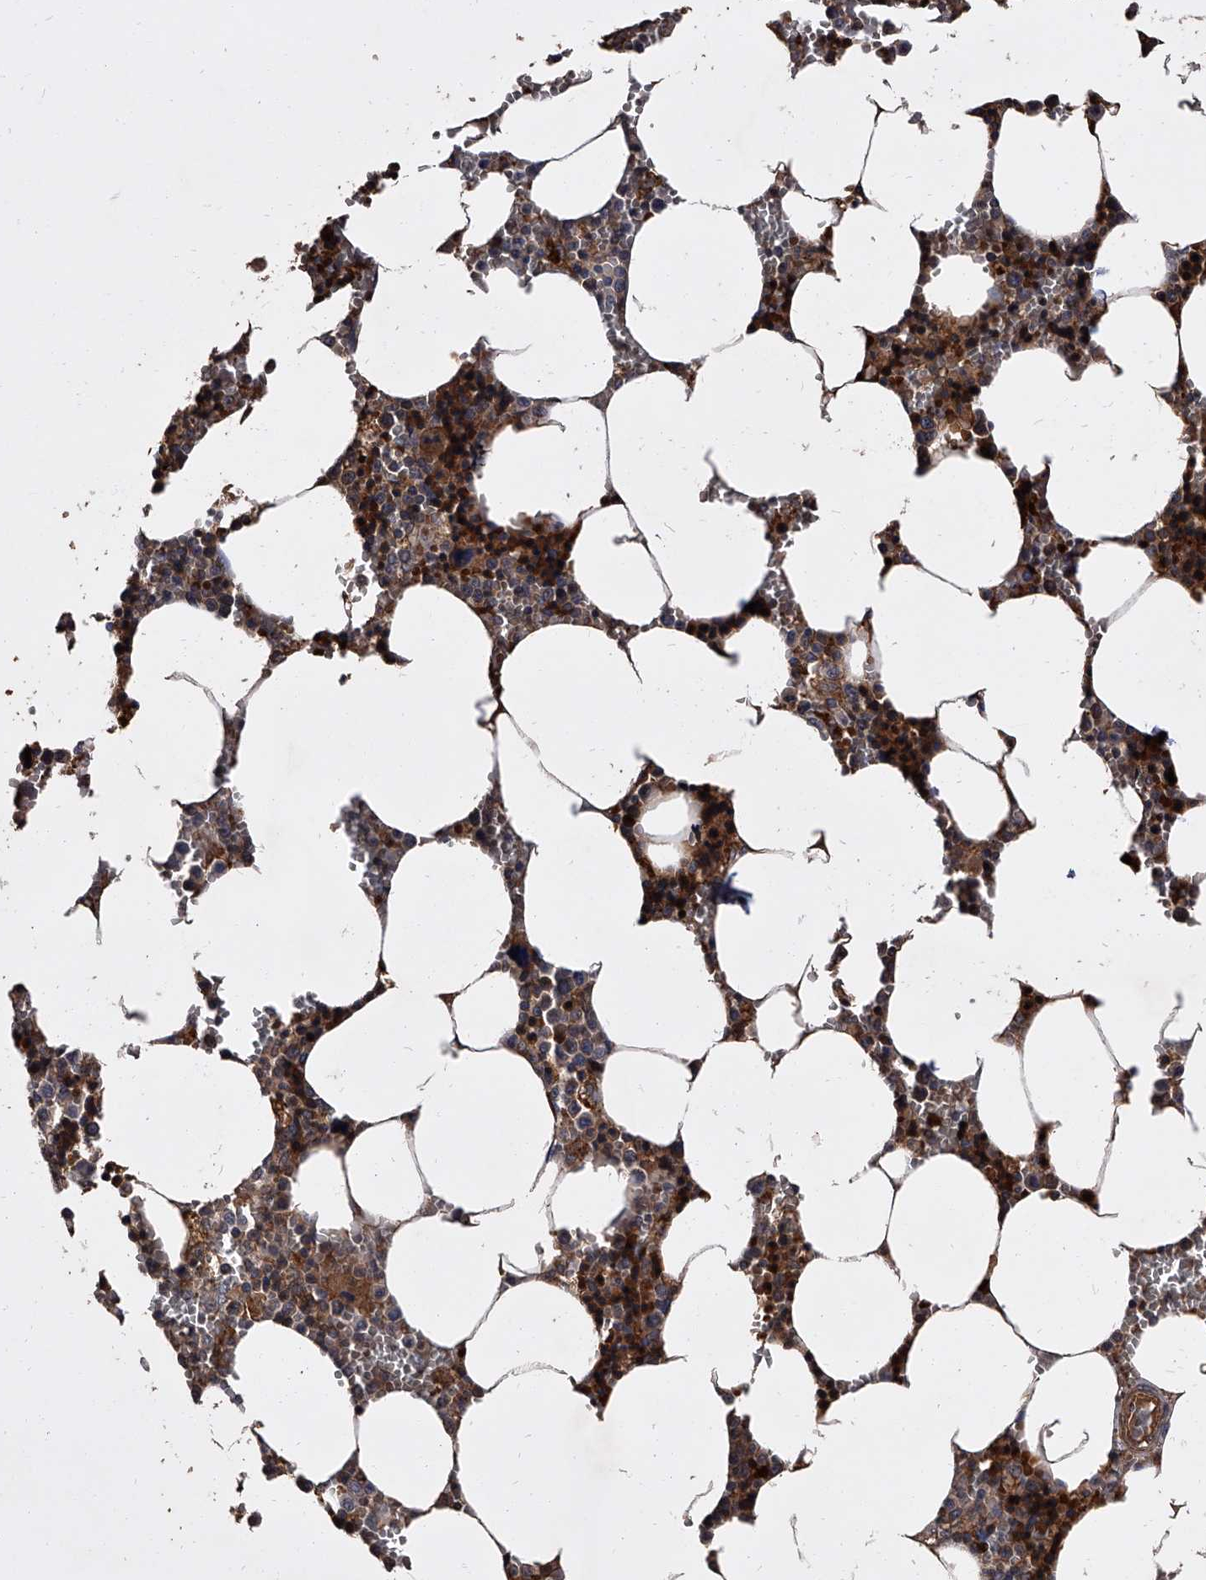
{"staining": {"intensity": "strong", "quantity": "25%-75%", "location": "cytoplasmic/membranous"}, "tissue": "bone marrow", "cell_type": "Hematopoietic cells", "image_type": "normal", "snomed": [{"axis": "morphology", "description": "Normal tissue, NOS"}, {"axis": "topography", "description": "Bone marrow"}], "caption": "Strong cytoplasmic/membranous staining is present in about 25%-75% of hematopoietic cells in benign bone marrow.", "gene": "STK36", "patient": {"sex": "male", "age": 70}}